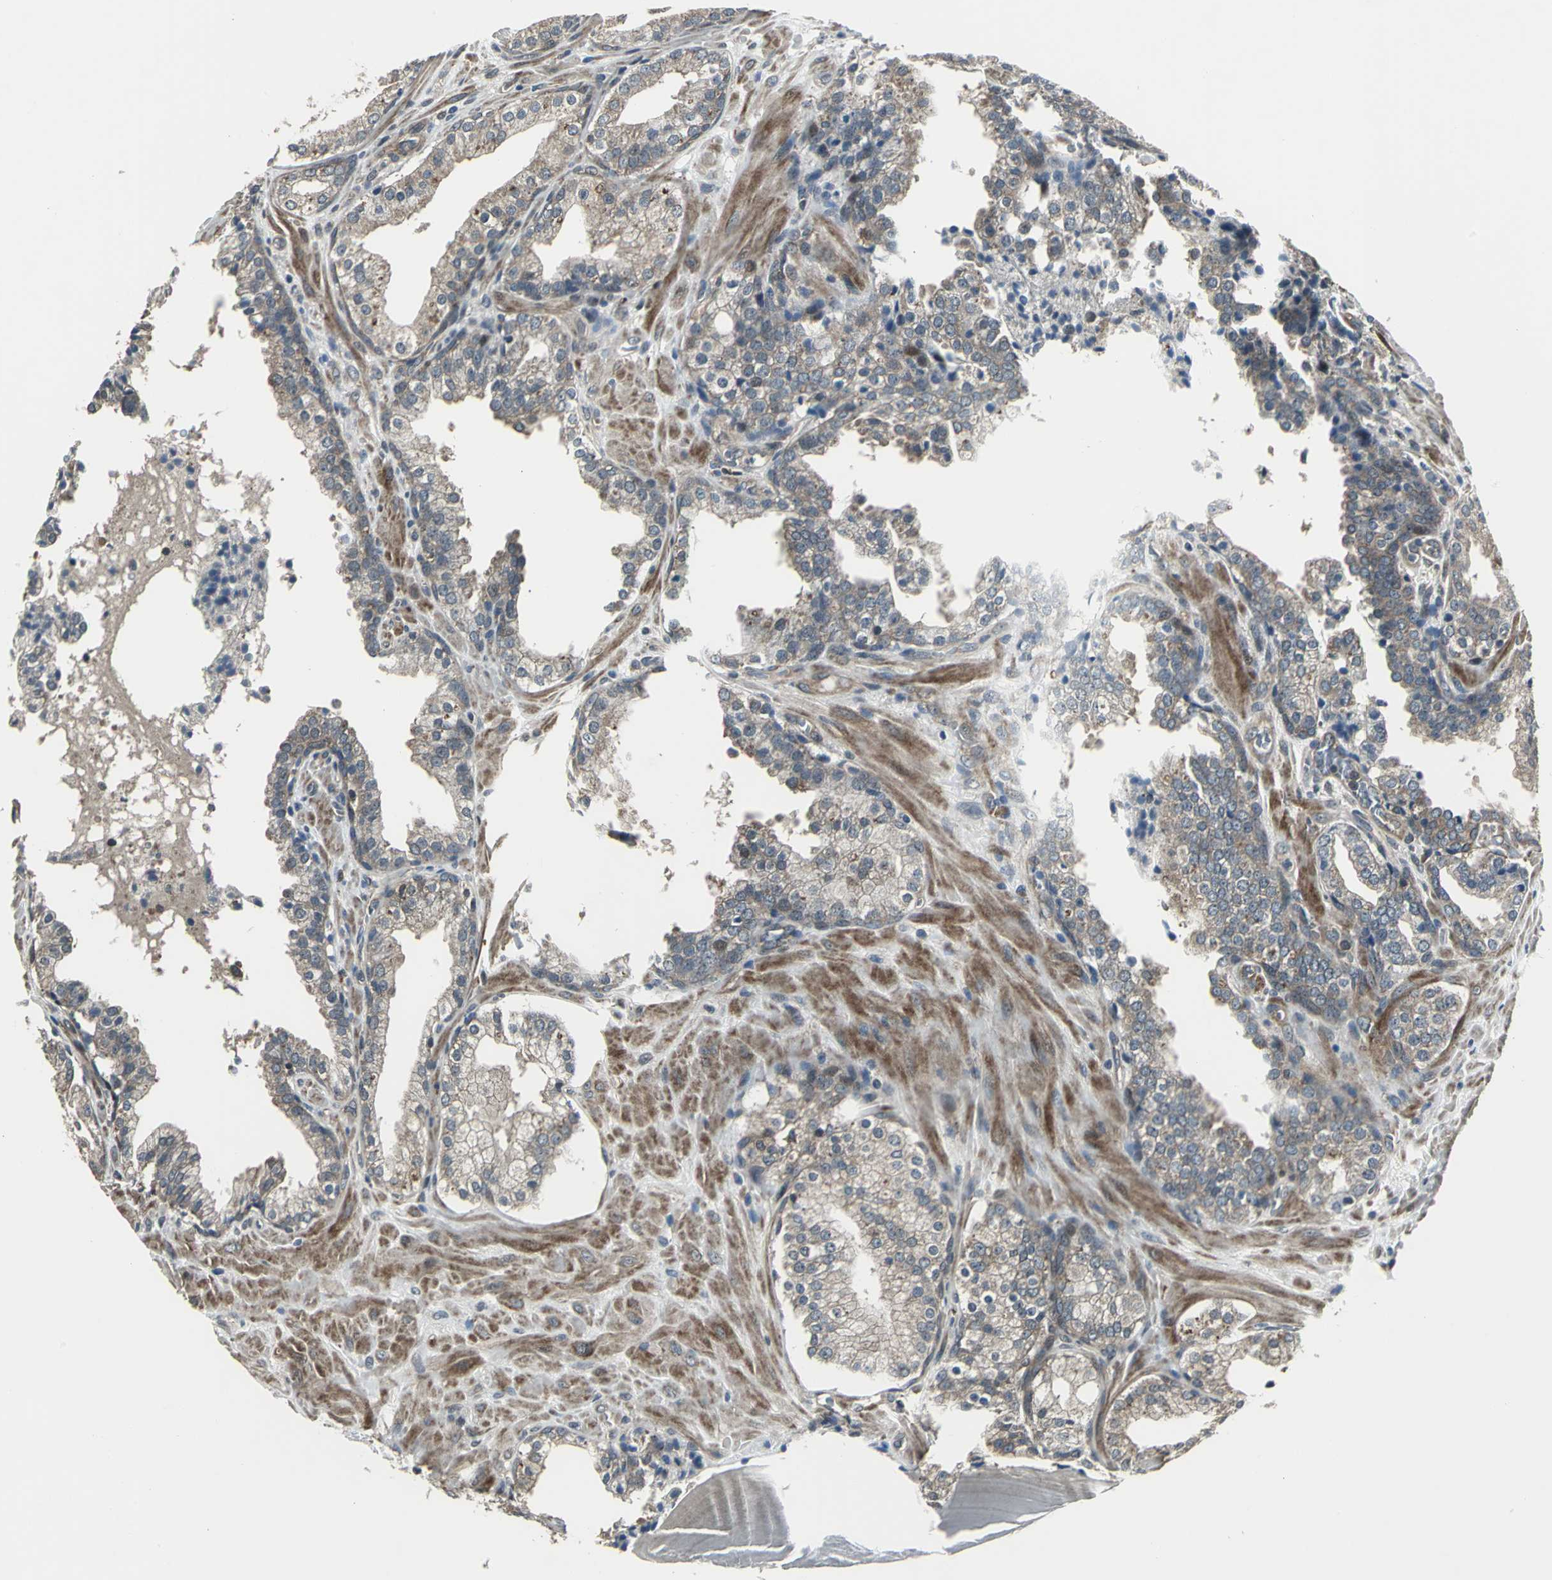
{"staining": {"intensity": "moderate", "quantity": ">75%", "location": "cytoplasmic/membranous"}, "tissue": "prostate cancer", "cell_type": "Tumor cells", "image_type": "cancer", "snomed": [{"axis": "morphology", "description": "Adenocarcinoma, High grade"}, {"axis": "topography", "description": "Prostate"}], "caption": "Immunohistochemical staining of adenocarcinoma (high-grade) (prostate) demonstrates medium levels of moderate cytoplasmic/membranous protein expression in about >75% of tumor cells.", "gene": "PFDN1", "patient": {"sex": "male", "age": 68}}